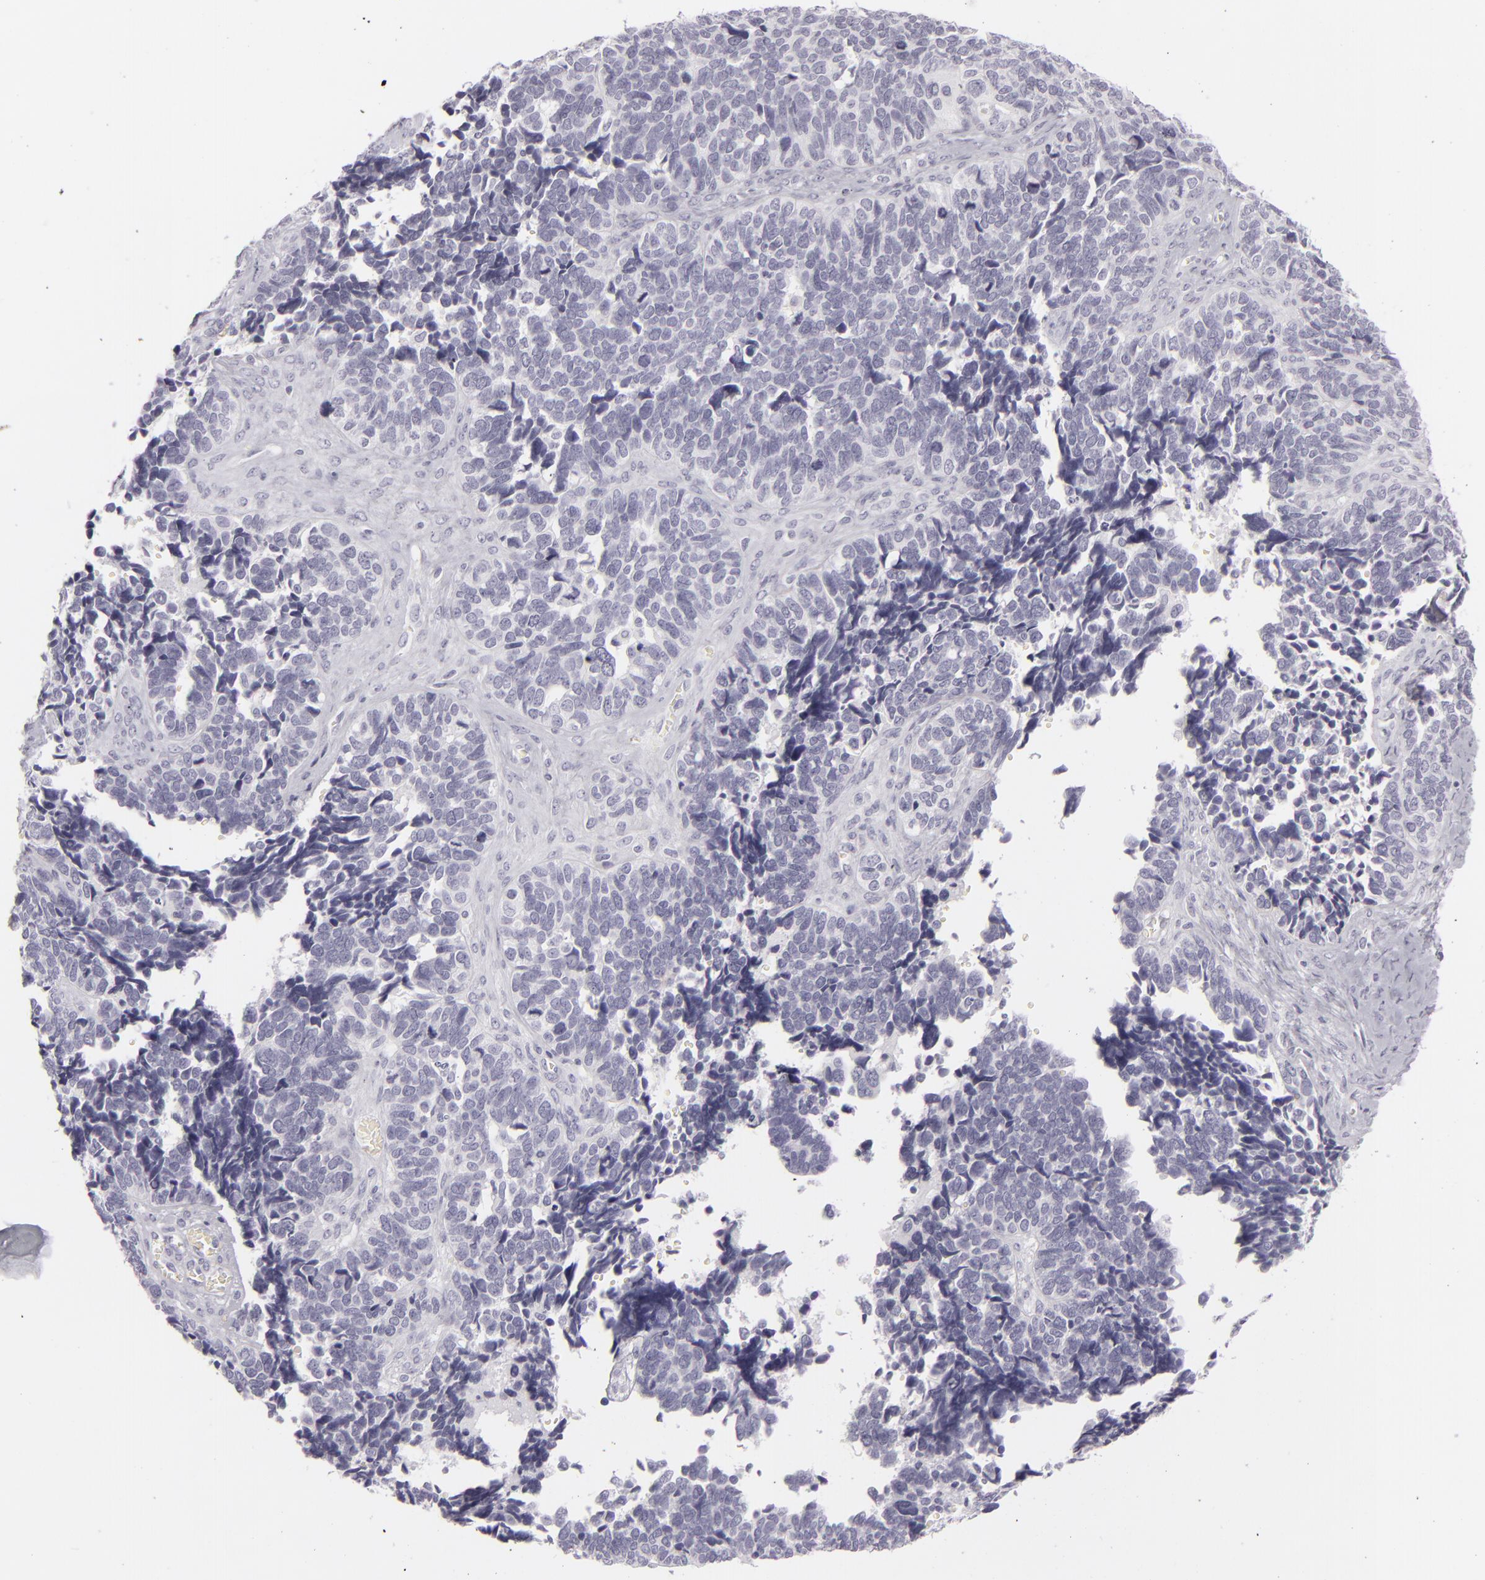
{"staining": {"intensity": "negative", "quantity": "none", "location": "none"}, "tissue": "ovarian cancer", "cell_type": "Tumor cells", "image_type": "cancer", "snomed": [{"axis": "morphology", "description": "Cystadenocarcinoma, serous, NOS"}, {"axis": "topography", "description": "Ovary"}], "caption": "High power microscopy photomicrograph of an immunohistochemistry (IHC) micrograph of ovarian serous cystadenocarcinoma, revealing no significant positivity in tumor cells.", "gene": "CDX2", "patient": {"sex": "female", "age": 77}}